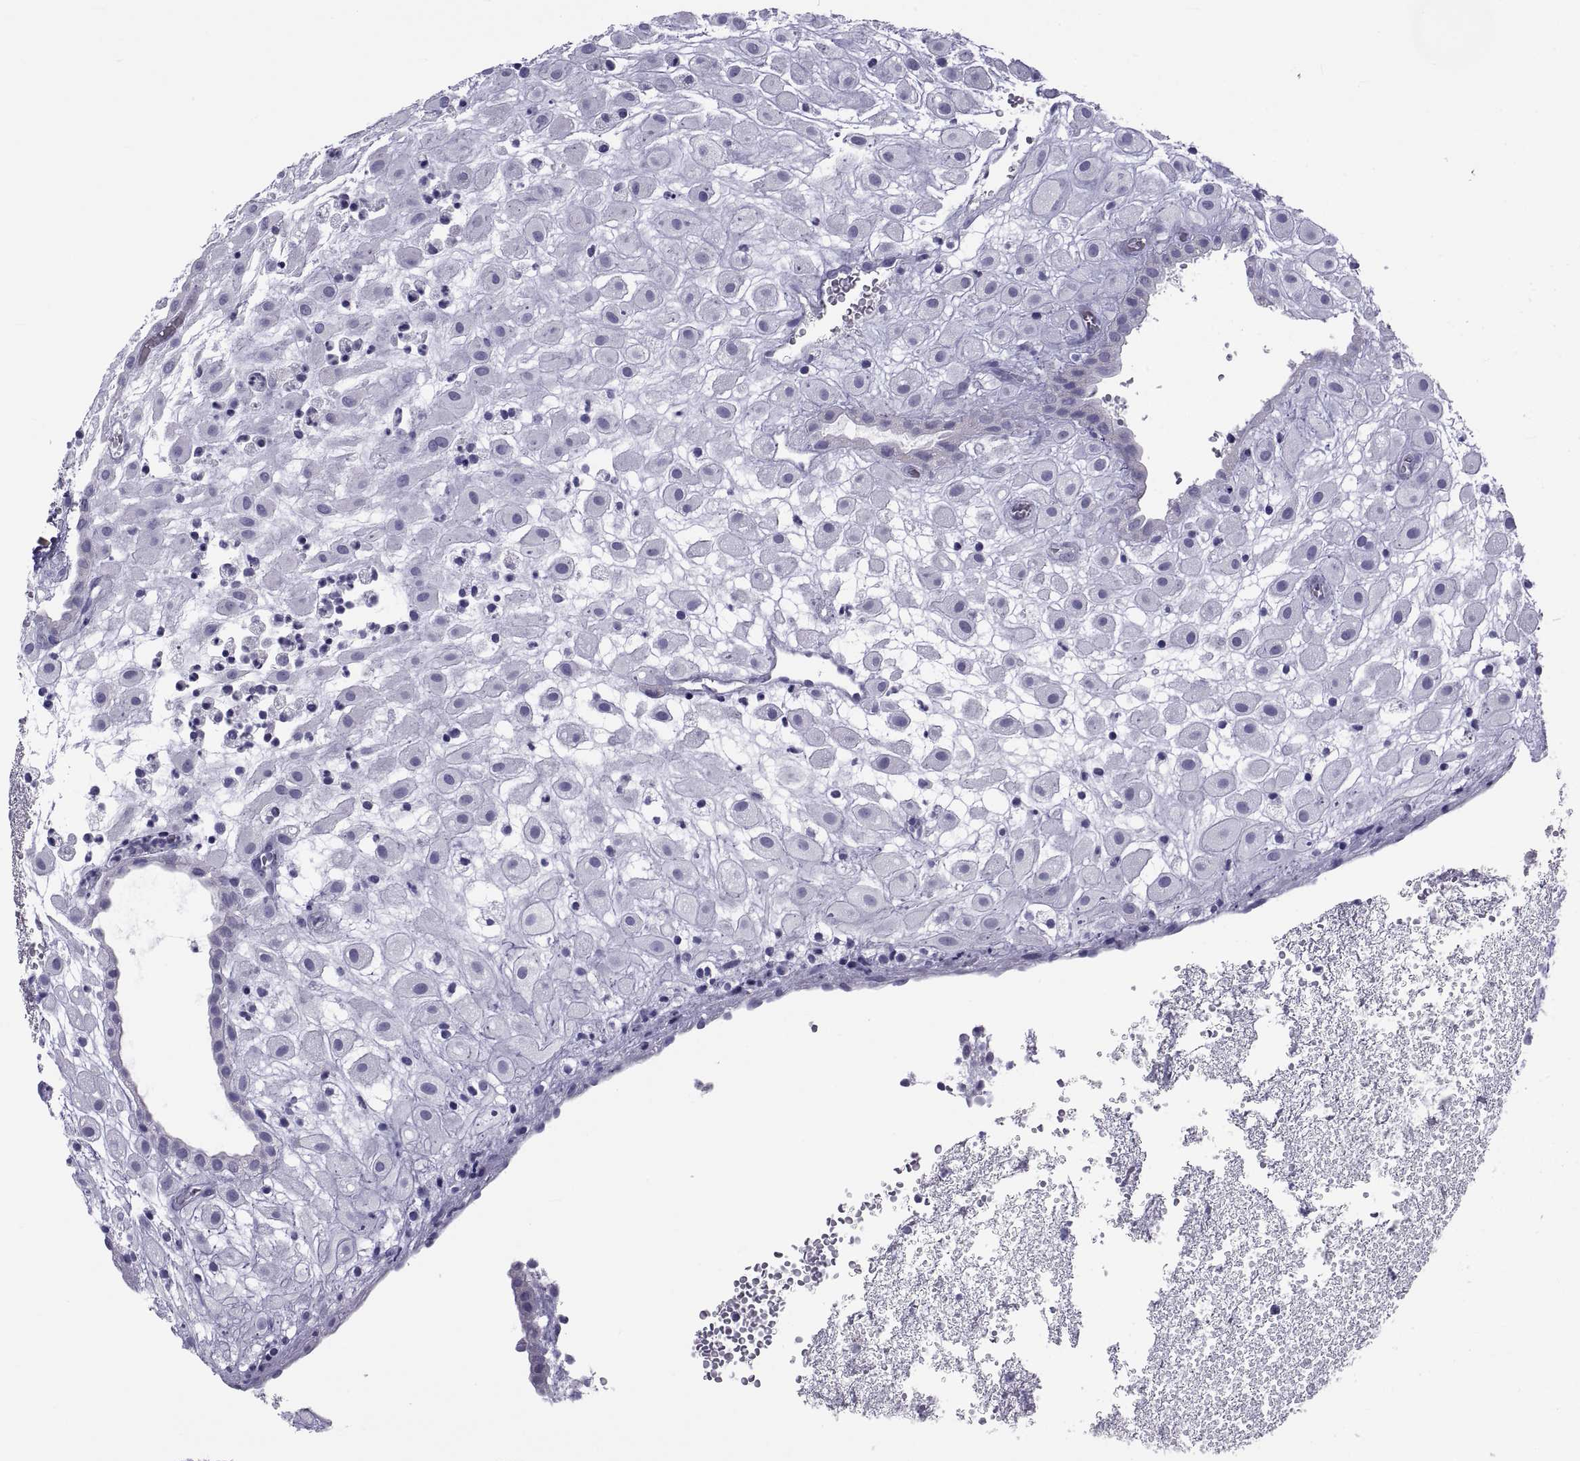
{"staining": {"intensity": "negative", "quantity": "none", "location": "none"}, "tissue": "placenta", "cell_type": "Decidual cells", "image_type": "normal", "snomed": [{"axis": "morphology", "description": "Normal tissue, NOS"}, {"axis": "topography", "description": "Placenta"}], "caption": "Human placenta stained for a protein using immunohistochemistry reveals no staining in decidual cells.", "gene": "NPTX2", "patient": {"sex": "female", "age": 24}}